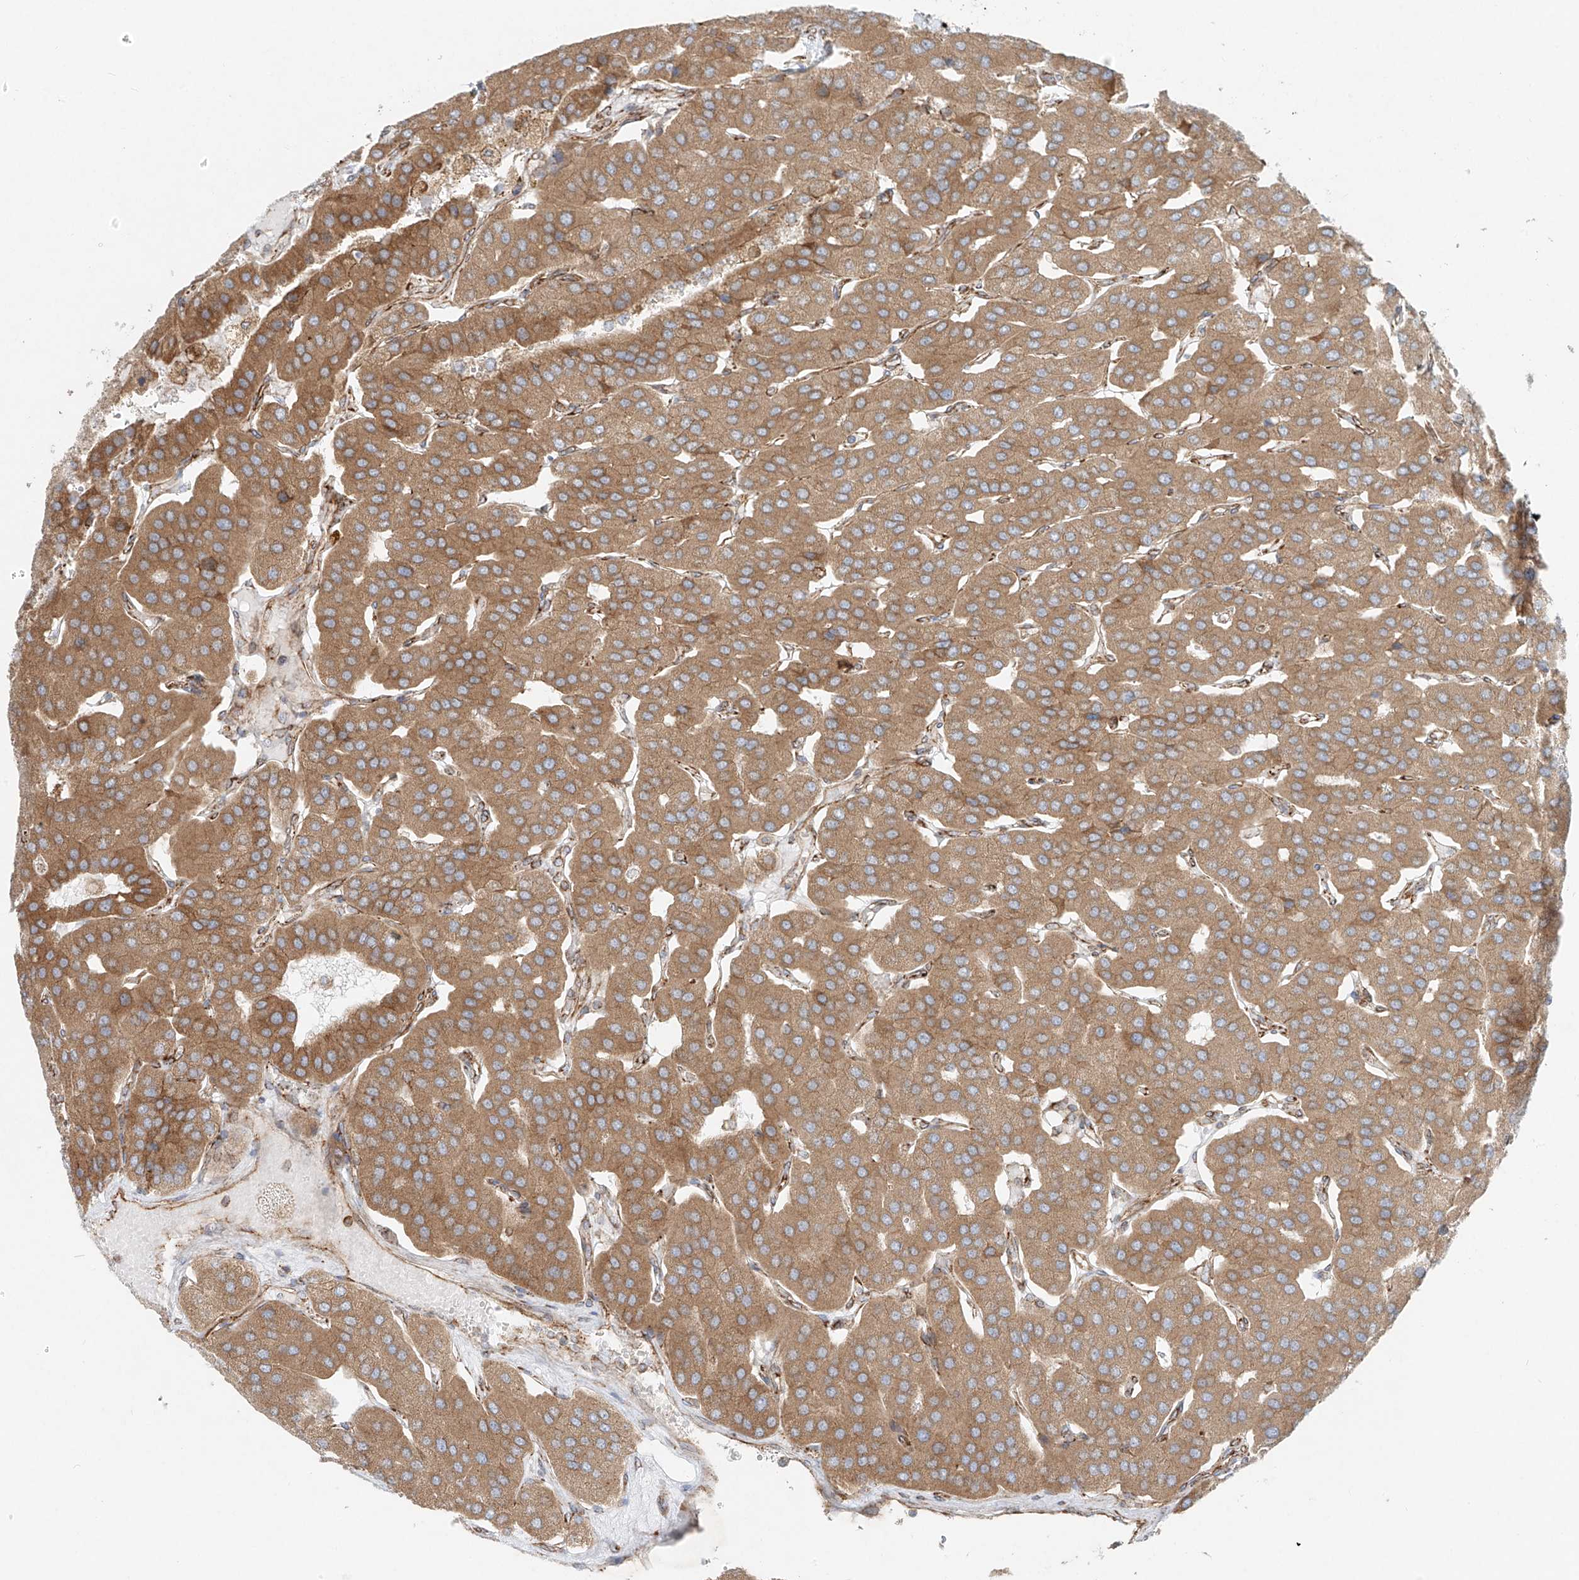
{"staining": {"intensity": "moderate", "quantity": ">75%", "location": "cytoplasmic/membranous"}, "tissue": "parathyroid gland", "cell_type": "Glandular cells", "image_type": "normal", "snomed": [{"axis": "morphology", "description": "Normal tissue, NOS"}, {"axis": "morphology", "description": "Adenoma, NOS"}, {"axis": "topography", "description": "Parathyroid gland"}], "caption": "This histopathology image shows IHC staining of normal parathyroid gland, with medium moderate cytoplasmic/membranous staining in about >75% of glandular cells.", "gene": "EIPR1", "patient": {"sex": "female", "age": 86}}